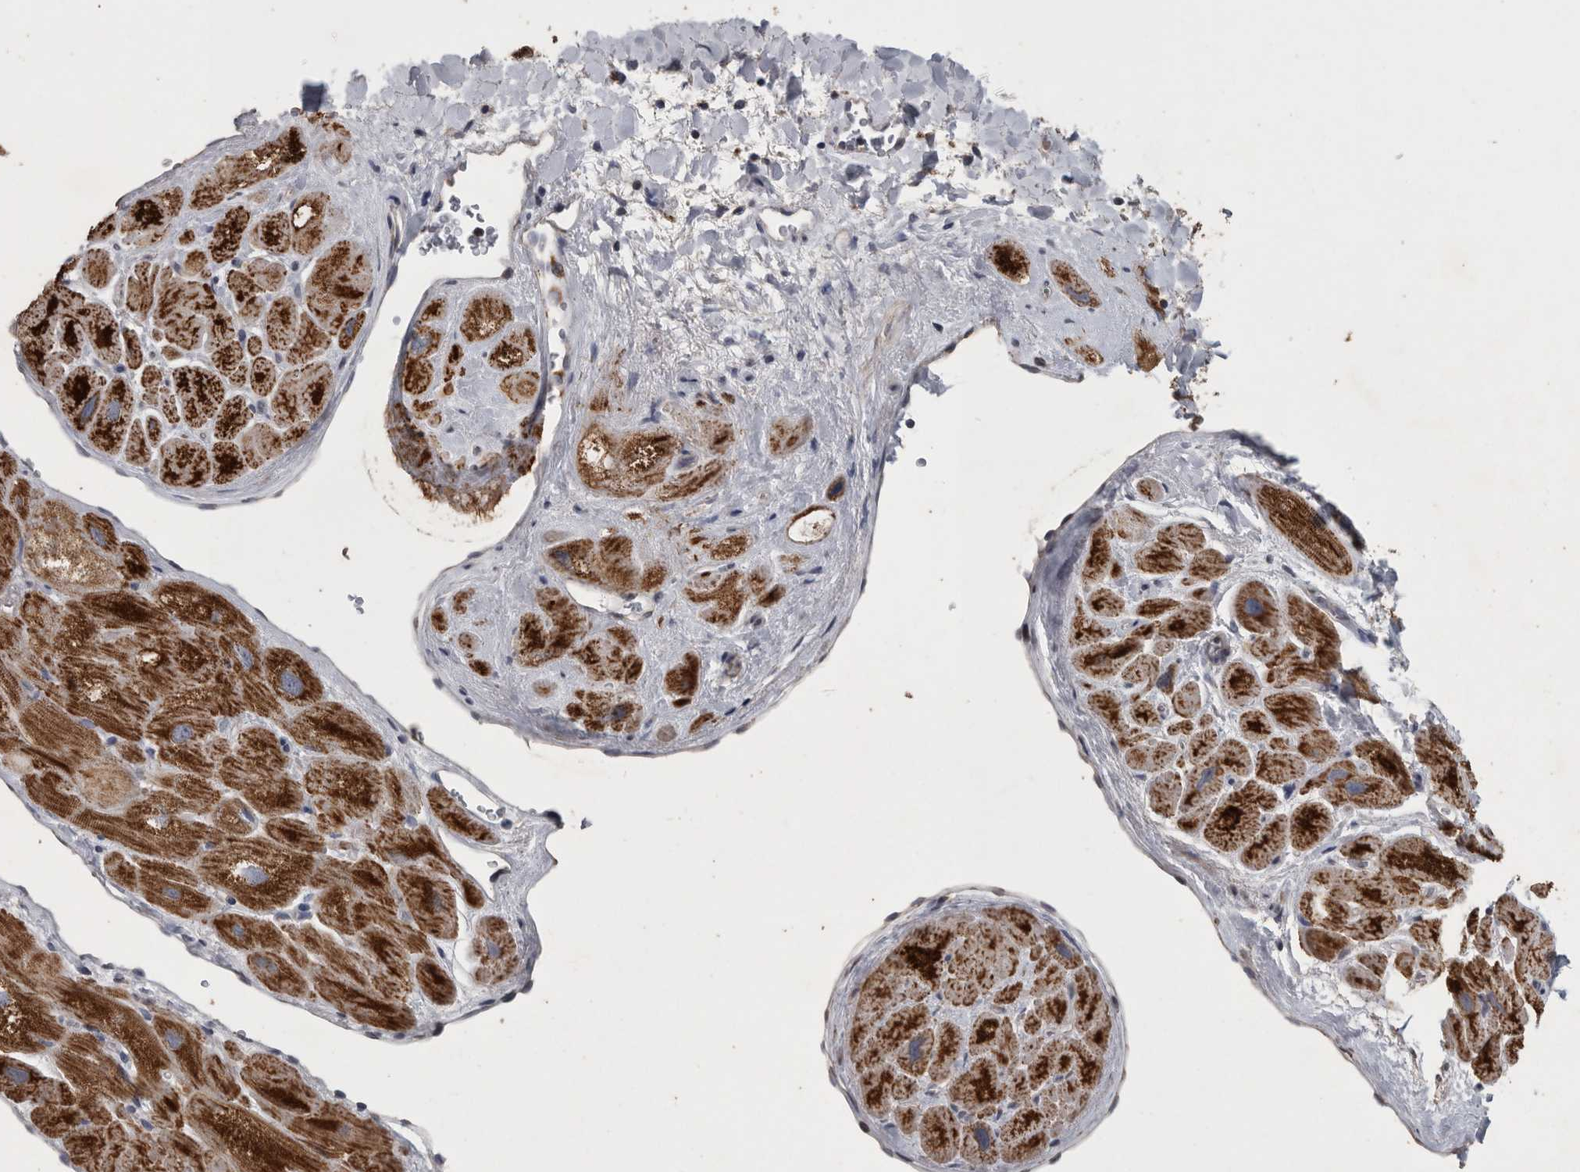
{"staining": {"intensity": "strong", "quantity": ">75%", "location": "cytoplasmic/membranous"}, "tissue": "heart muscle", "cell_type": "Cardiomyocytes", "image_type": "normal", "snomed": [{"axis": "morphology", "description": "Normal tissue, NOS"}, {"axis": "topography", "description": "Heart"}], "caption": "This micrograph displays immunohistochemistry staining of normal human heart muscle, with high strong cytoplasmic/membranous positivity in about >75% of cardiomyocytes.", "gene": "ACADM", "patient": {"sex": "male", "age": 49}}